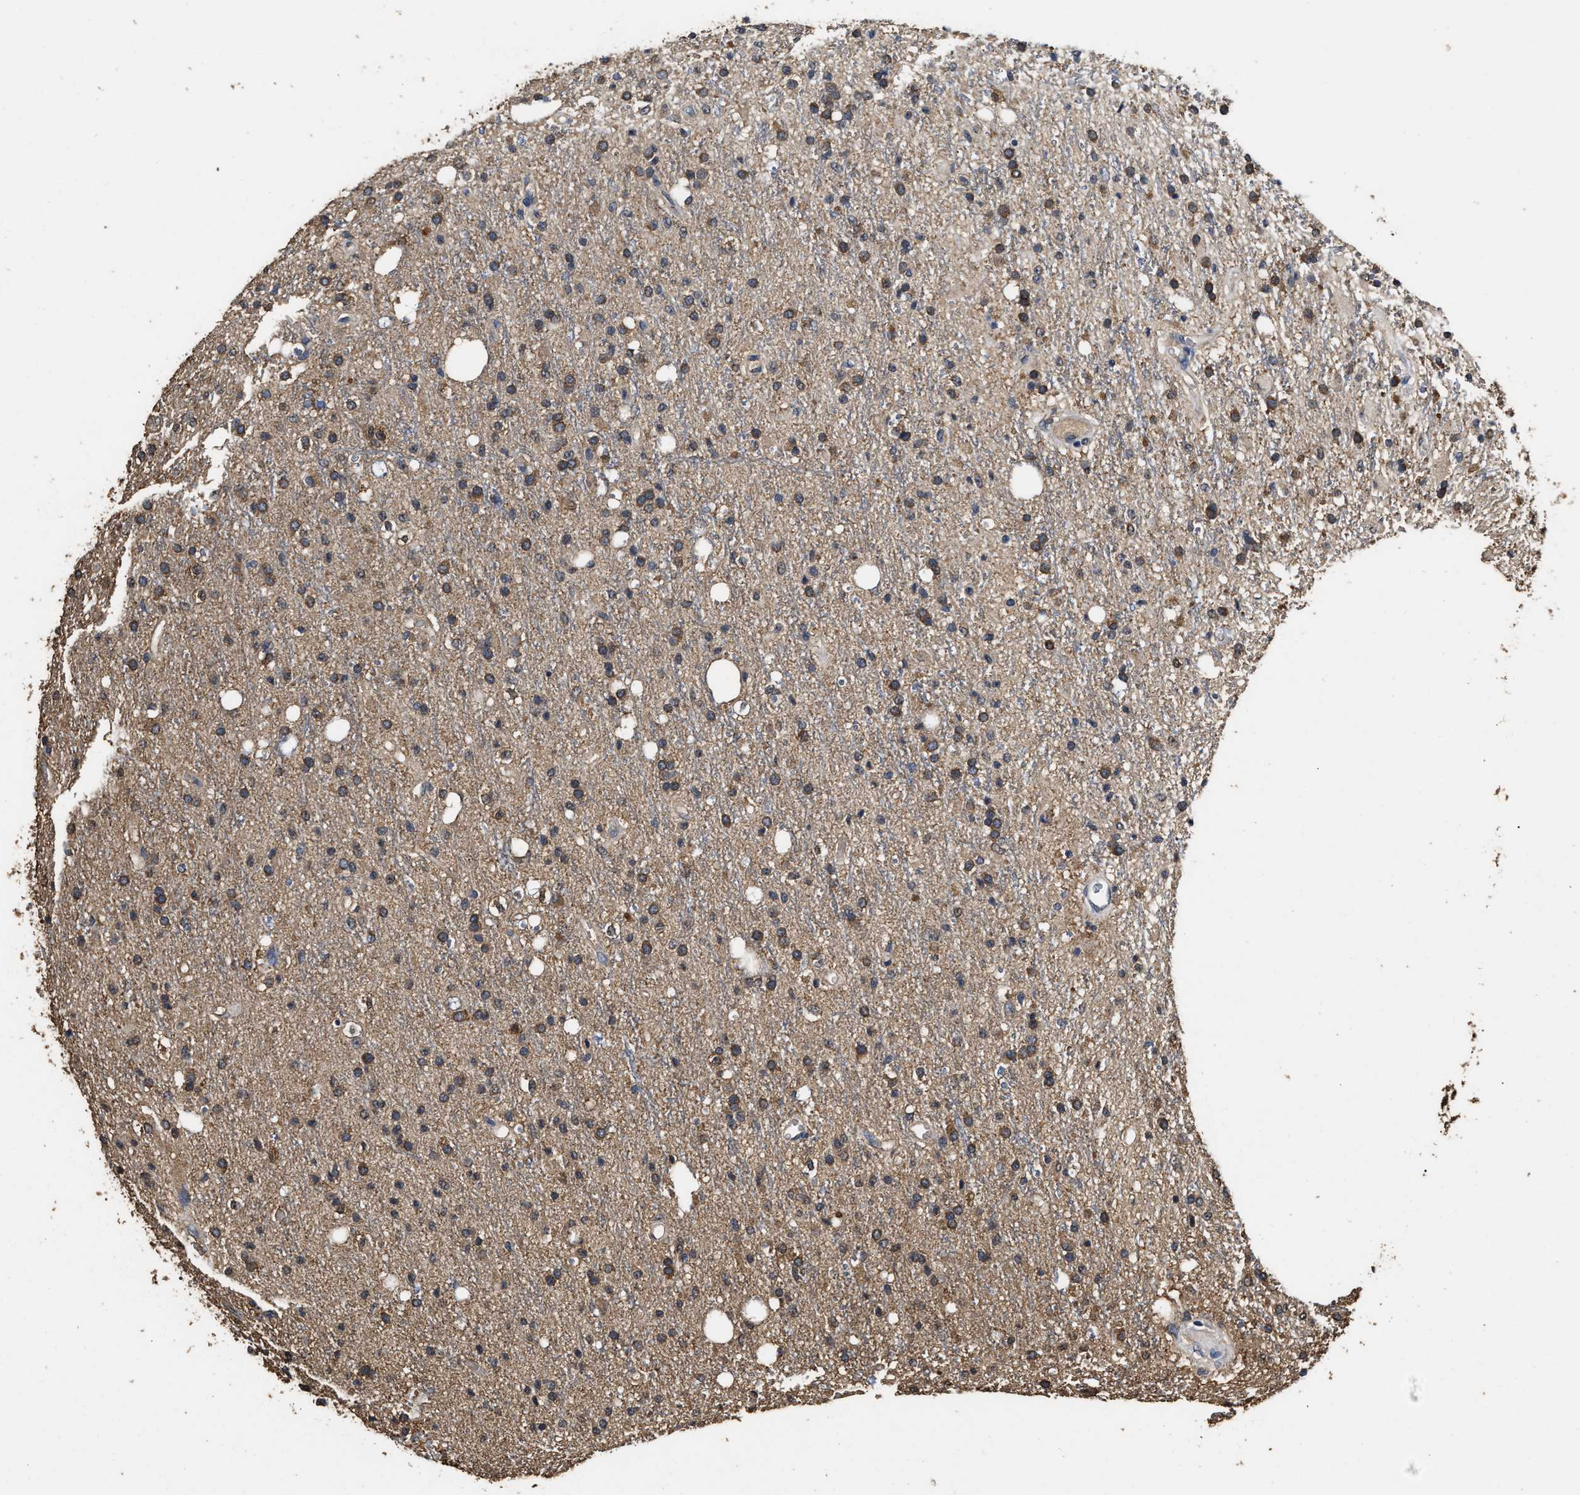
{"staining": {"intensity": "moderate", "quantity": ">75%", "location": "cytoplasmic/membranous"}, "tissue": "glioma", "cell_type": "Tumor cells", "image_type": "cancer", "snomed": [{"axis": "morphology", "description": "Glioma, malignant, High grade"}, {"axis": "topography", "description": "Brain"}], "caption": "A micrograph of human glioma stained for a protein displays moderate cytoplasmic/membranous brown staining in tumor cells. (DAB (3,3'-diaminobenzidine) IHC, brown staining for protein, blue staining for nuclei).", "gene": "YWHAE", "patient": {"sex": "male", "age": 47}}